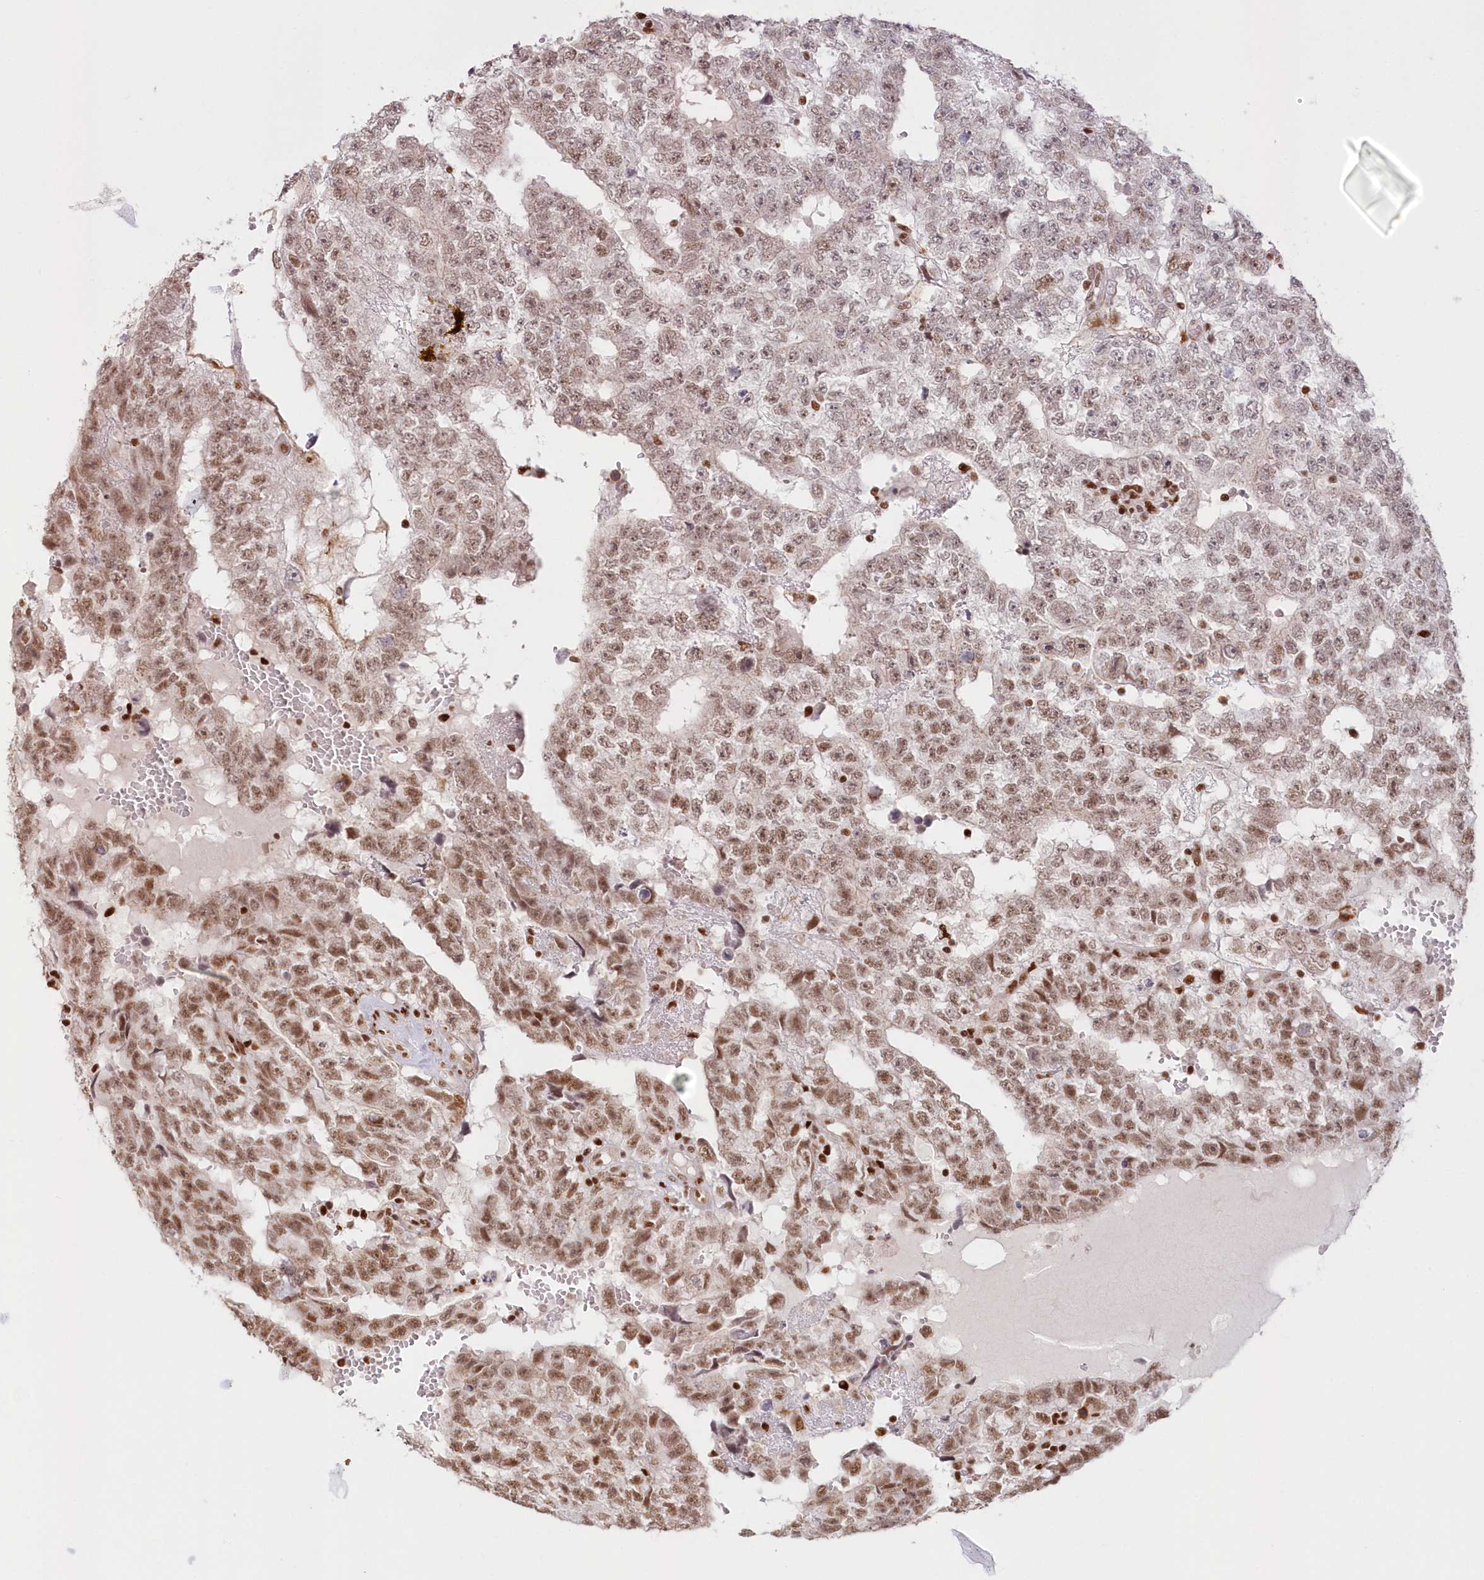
{"staining": {"intensity": "moderate", "quantity": ">75%", "location": "nuclear"}, "tissue": "testis cancer", "cell_type": "Tumor cells", "image_type": "cancer", "snomed": [{"axis": "morphology", "description": "Carcinoma, Embryonal, NOS"}, {"axis": "topography", "description": "Testis"}], "caption": "Protein expression by immunohistochemistry (IHC) shows moderate nuclear expression in about >75% of tumor cells in testis cancer. (DAB = brown stain, brightfield microscopy at high magnification).", "gene": "POLR2B", "patient": {"sex": "male", "age": 25}}